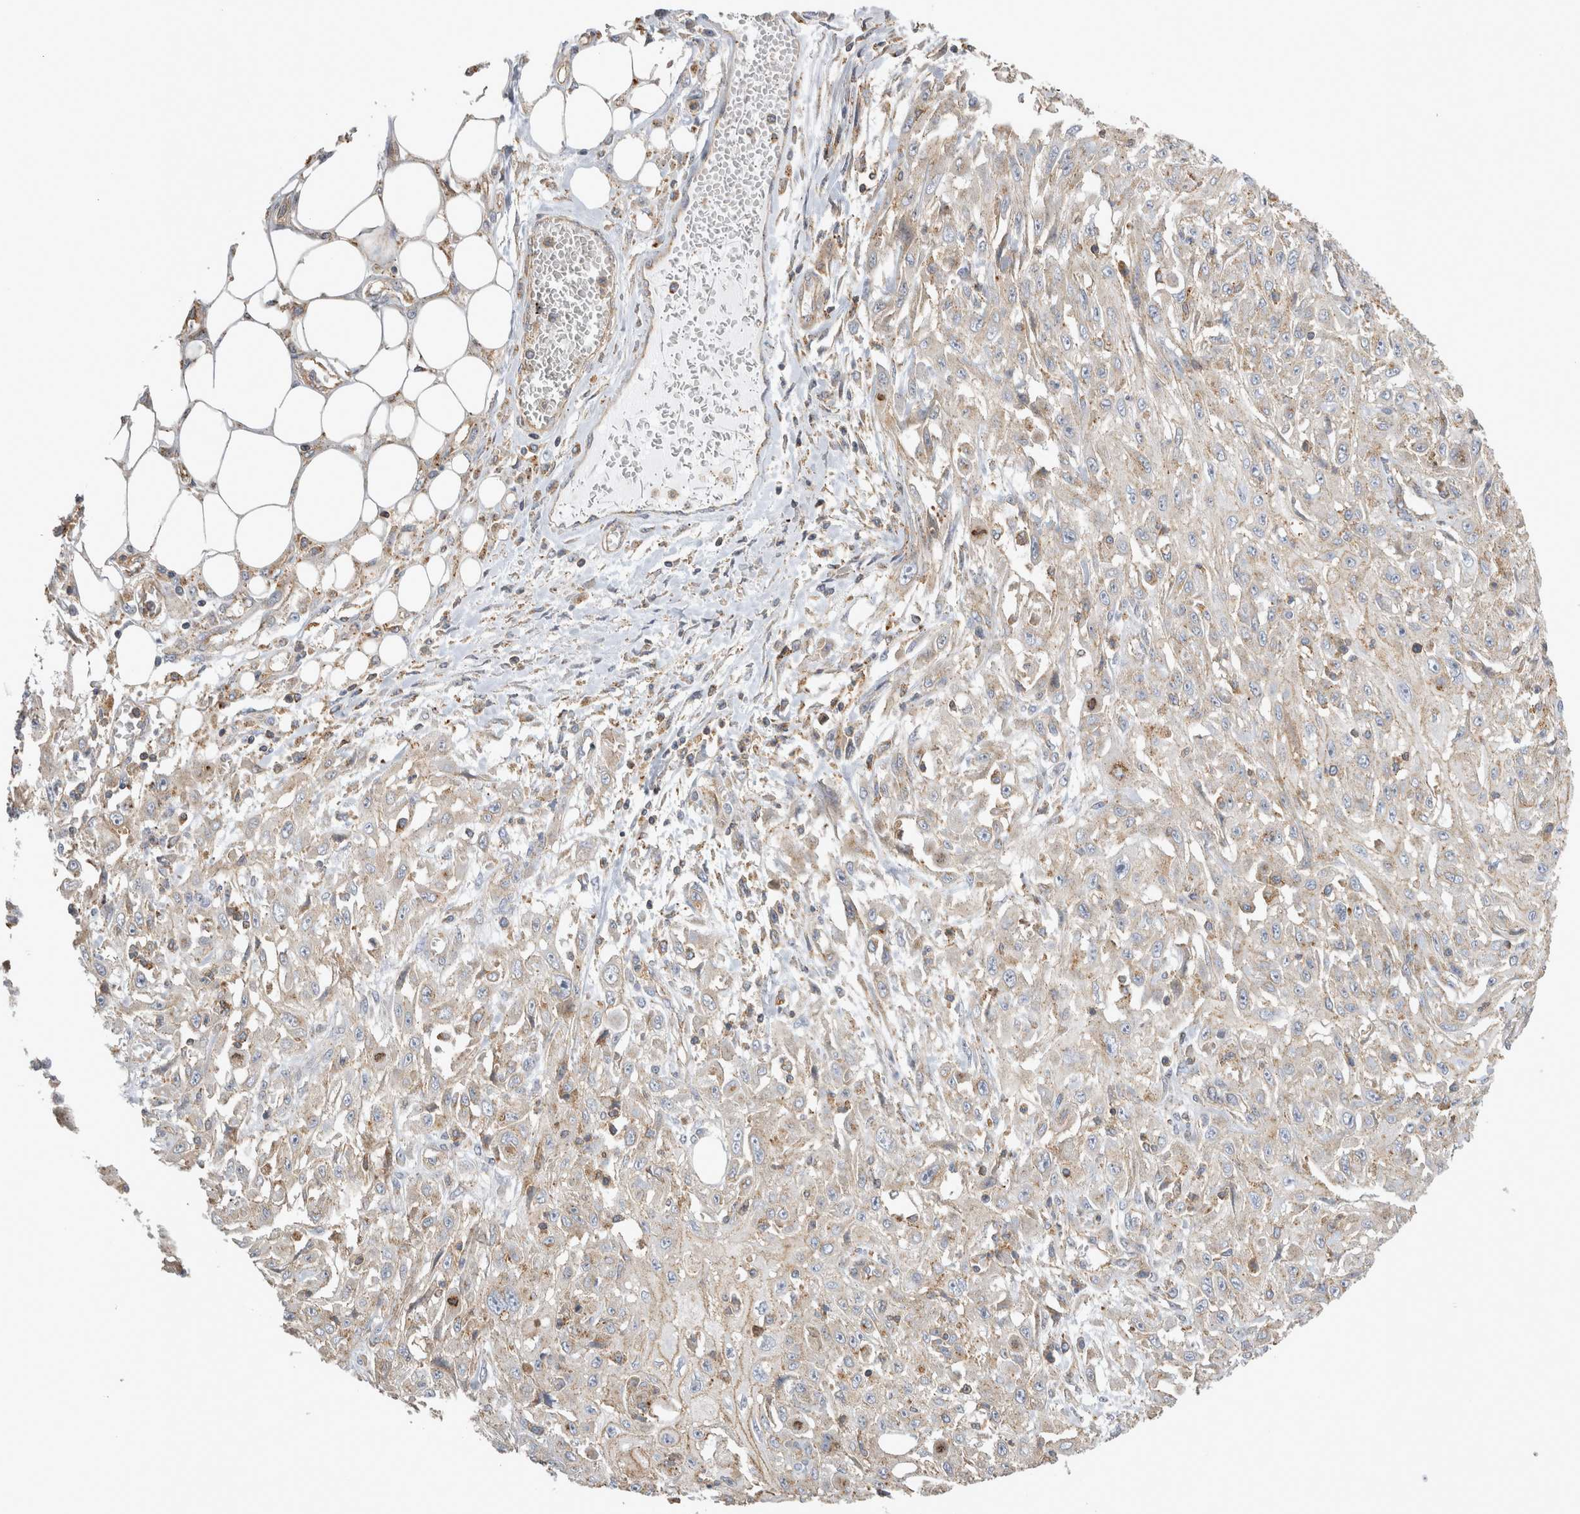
{"staining": {"intensity": "weak", "quantity": "<25%", "location": "cytoplasmic/membranous"}, "tissue": "skin cancer", "cell_type": "Tumor cells", "image_type": "cancer", "snomed": [{"axis": "morphology", "description": "Squamous cell carcinoma, NOS"}, {"axis": "morphology", "description": "Squamous cell carcinoma, metastatic, NOS"}, {"axis": "topography", "description": "Skin"}, {"axis": "topography", "description": "Lymph node"}], "caption": "There is no significant expression in tumor cells of metastatic squamous cell carcinoma (skin). The staining was performed using DAB (3,3'-diaminobenzidine) to visualize the protein expression in brown, while the nuclei were stained in blue with hematoxylin (Magnification: 20x).", "gene": "CHMP6", "patient": {"sex": "male", "age": 75}}